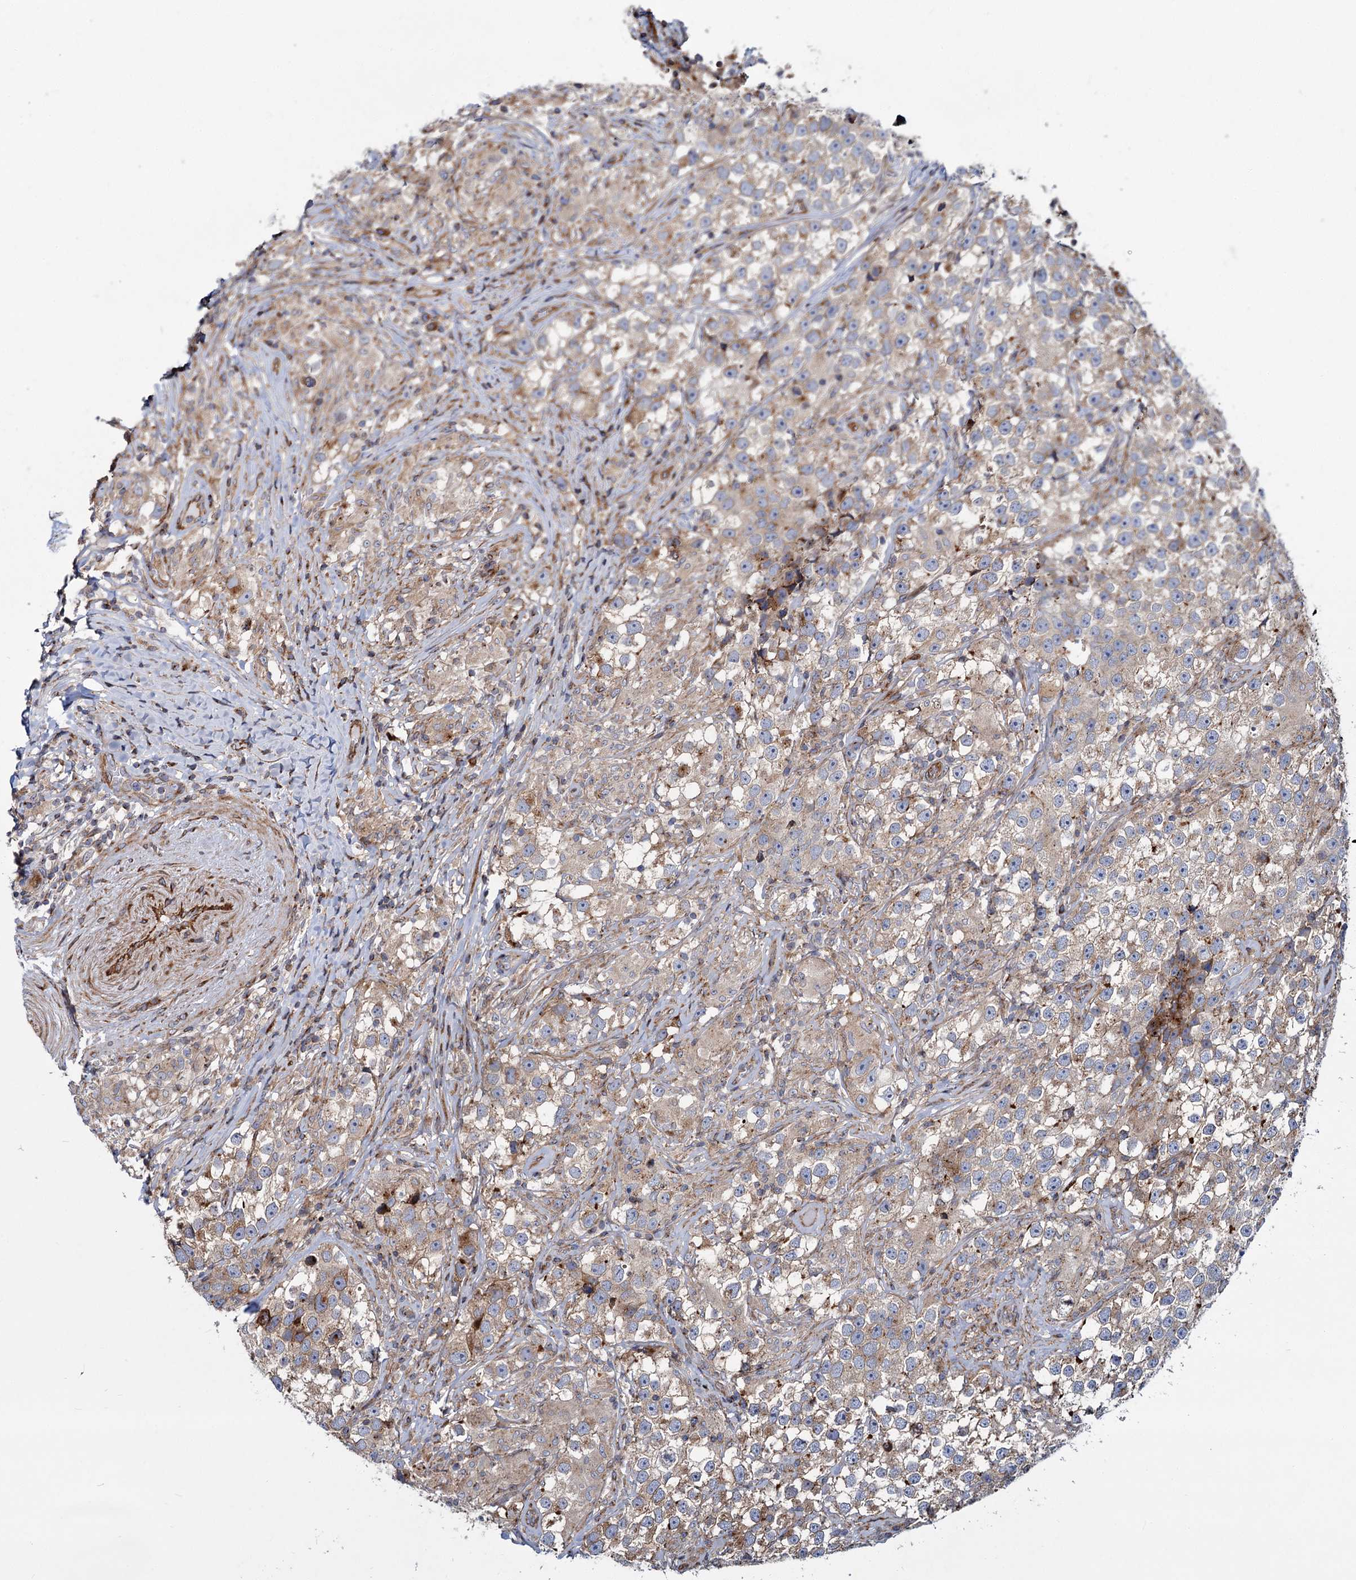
{"staining": {"intensity": "weak", "quantity": ">75%", "location": "cytoplasmic/membranous"}, "tissue": "testis cancer", "cell_type": "Tumor cells", "image_type": "cancer", "snomed": [{"axis": "morphology", "description": "Seminoma, NOS"}, {"axis": "topography", "description": "Testis"}], "caption": "An immunohistochemistry micrograph of neoplastic tissue is shown. Protein staining in brown highlights weak cytoplasmic/membranous positivity in testis seminoma within tumor cells. (IHC, brightfield microscopy, high magnification).", "gene": "PSEN1", "patient": {"sex": "male", "age": 46}}